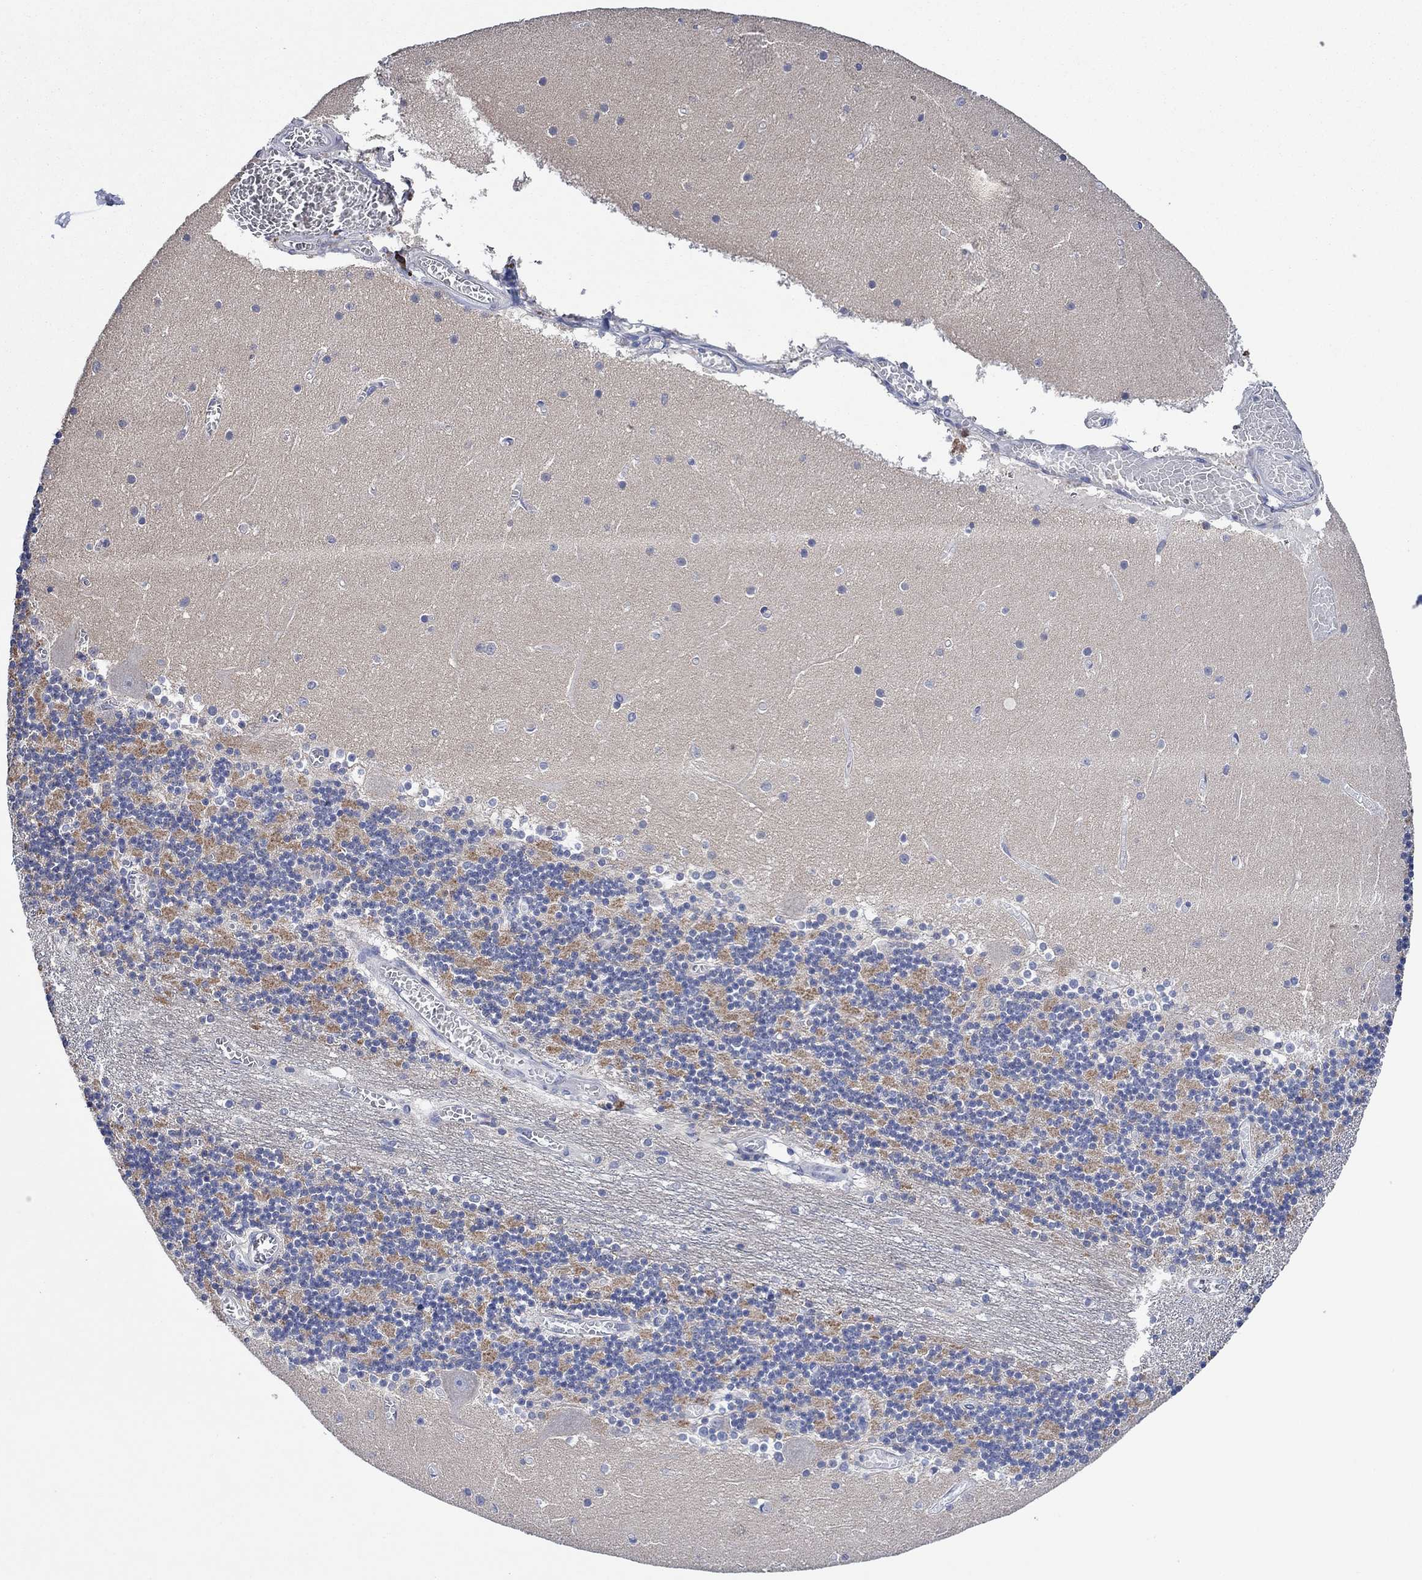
{"staining": {"intensity": "moderate", "quantity": "25%-75%", "location": "cytoplasmic/membranous"}, "tissue": "cerebellum", "cell_type": "Cells in granular layer", "image_type": "normal", "snomed": [{"axis": "morphology", "description": "Normal tissue, NOS"}, {"axis": "topography", "description": "Cerebellum"}], "caption": "The micrograph shows staining of unremarkable cerebellum, revealing moderate cytoplasmic/membranous protein expression (brown color) within cells in granular layer.", "gene": "PRRT3", "patient": {"sex": "female", "age": 28}}